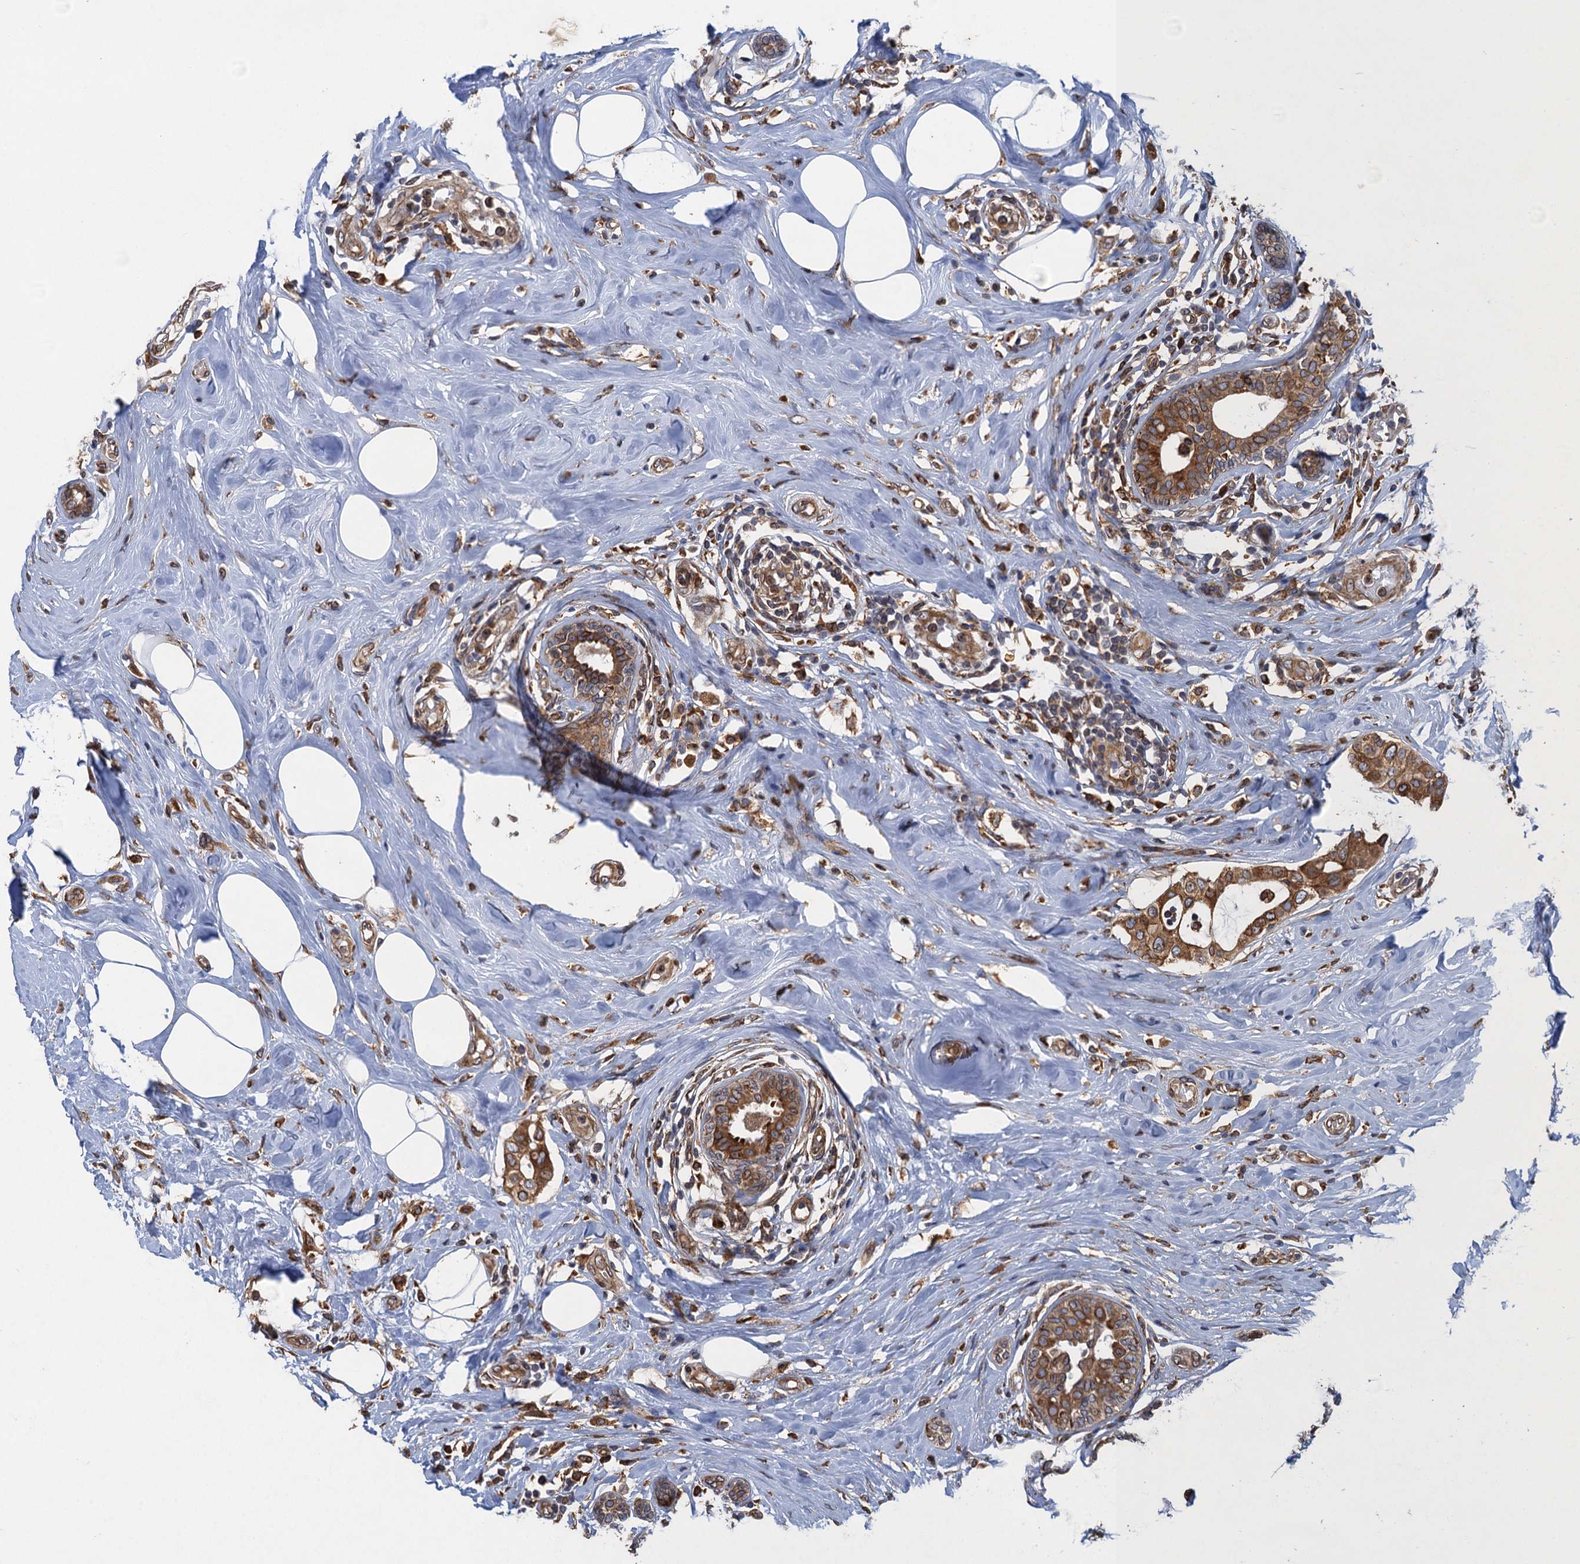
{"staining": {"intensity": "moderate", "quantity": ">75%", "location": "cytoplasmic/membranous"}, "tissue": "breast cancer", "cell_type": "Tumor cells", "image_type": "cancer", "snomed": [{"axis": "morphology", "description": "Lobular carcinoma"}, {"axis": "topography", "description": "Breast"}], "caption": "Breast cancer (lobular carcinoma) stained with a brown dye exhibits moderate cytoplasmic/membranous positive staining in approximately >75% of tumor cells.", "gene": "ARMC5", "patient": {"sex": "female", "age": 51}}